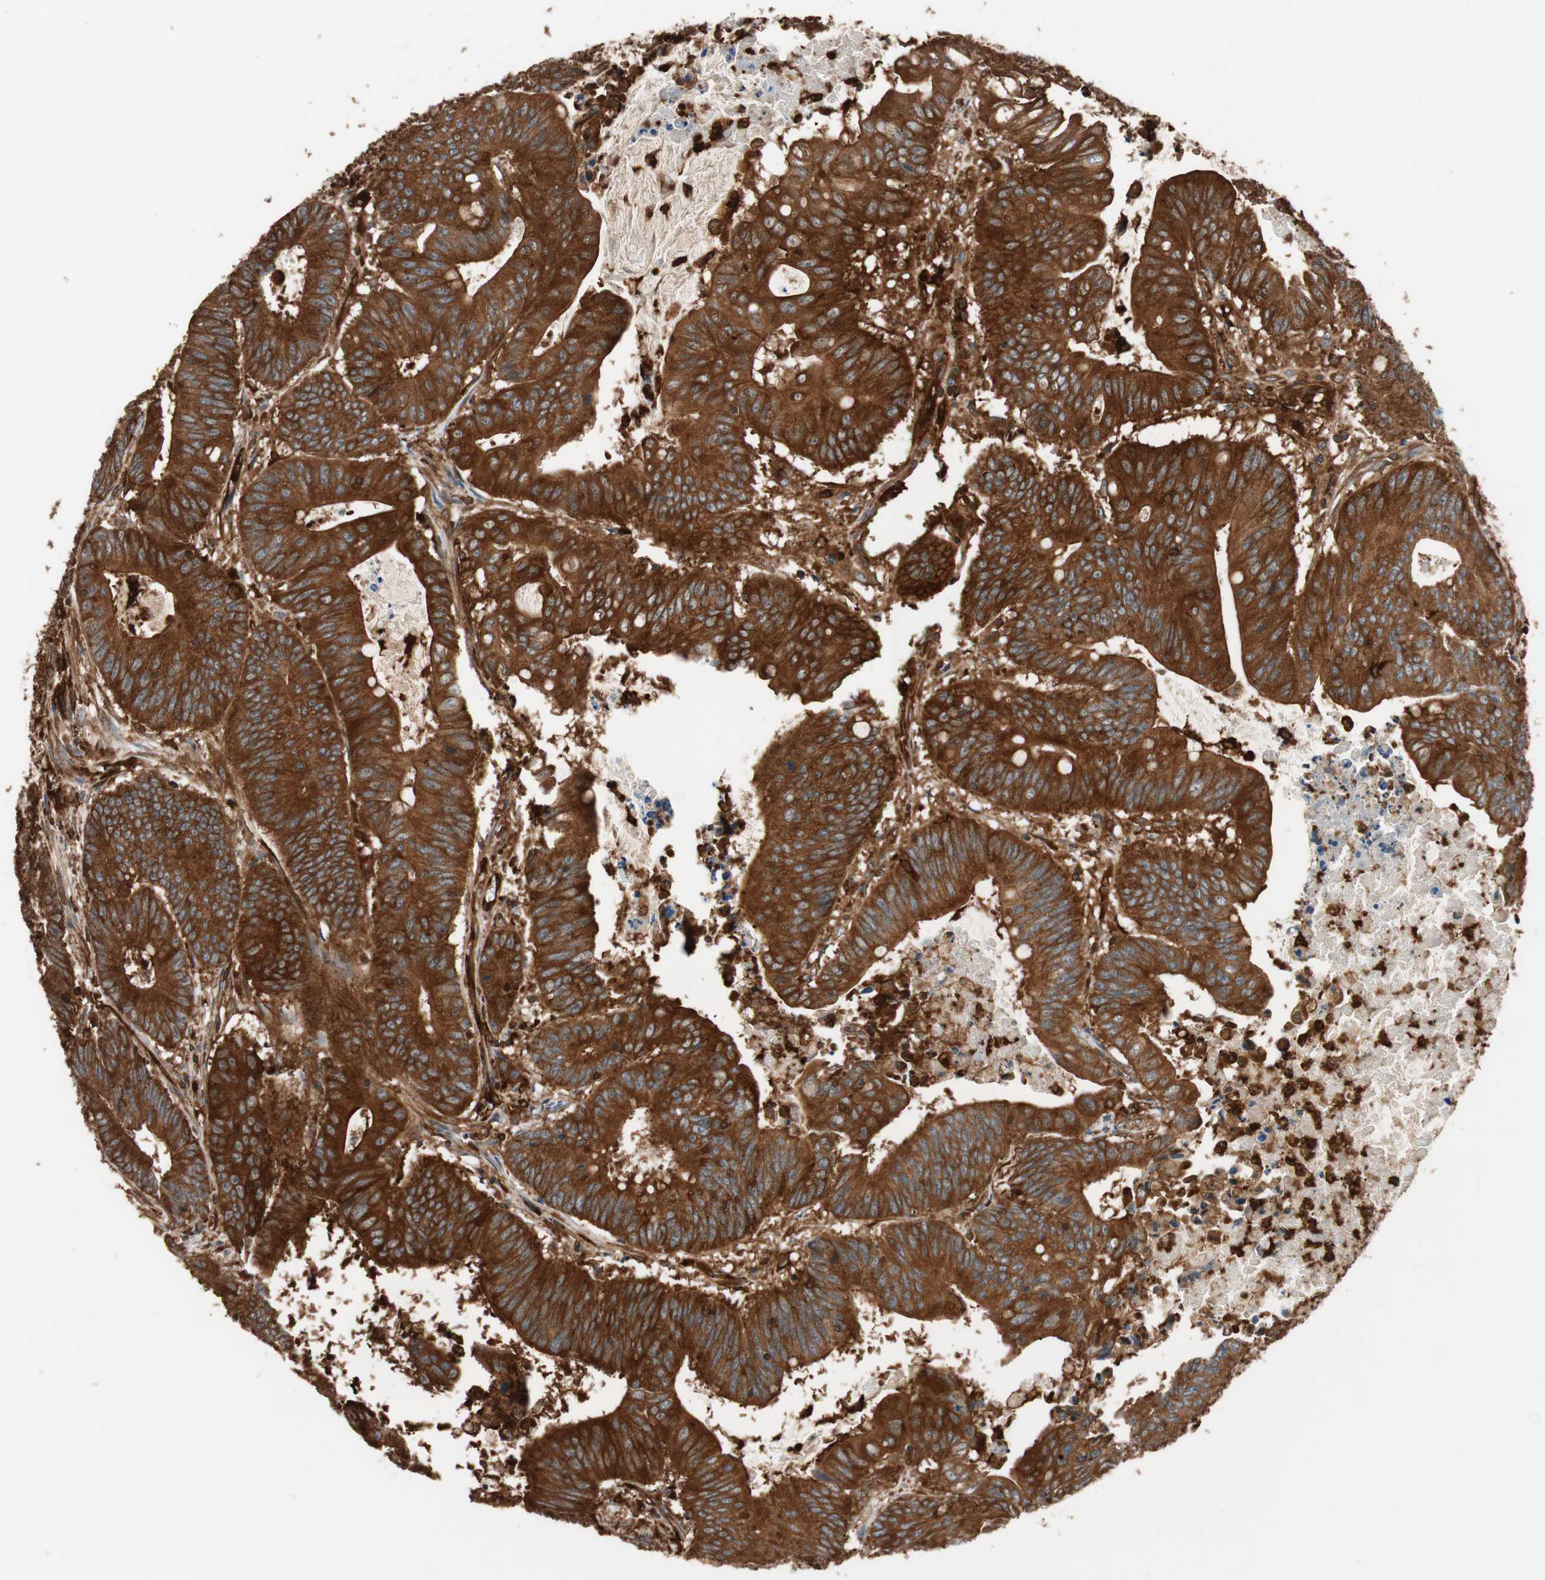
{"staining": {"intensity": "strong", "quantity": ">75%", "location": "cytoplasmic/membranous"}, "tissue": "colorectal cancer", "cell_type": "Tumor cells", "image_type": "cancer", "snomed": [{"axis": "morphology", "description": "Adenocarcinoma, NOS"}, {"axis": "topography", "description": "Colon"}], "caption": "Immunohistochemistry (DAB) staining of colorectal cancer (adenocarcinoma) exhibits strong cytoplasmic/membranous protein staining in approximately >75% of tumor cells. Using DAB (brown) and hematoxylin (blue) stains, captured at high magnification using brightfield microscopy.", "gene": "VASP", "patient": {"sex": "male", "age": 45}}